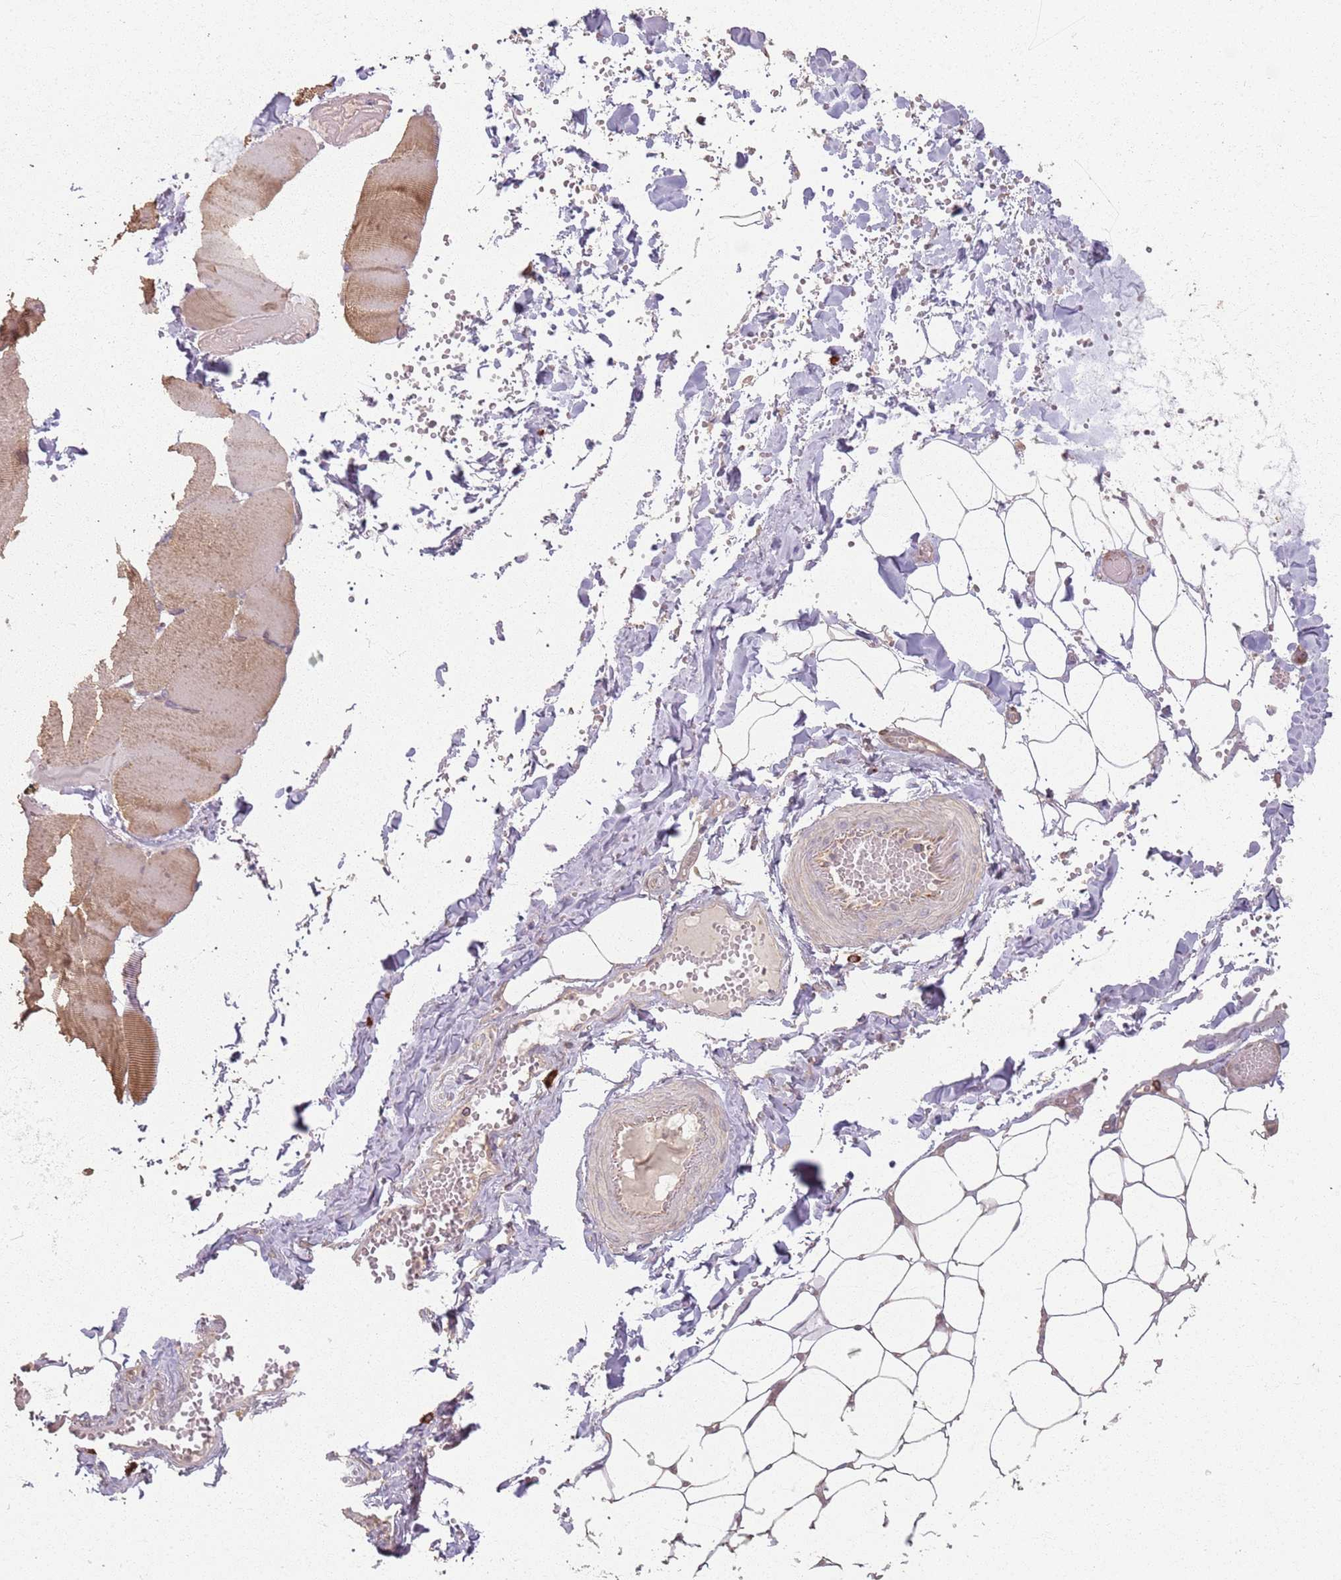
{"staining": {"intensity": "negative", "quantity": "none", "location": "none"}, "tissue": "adipose tissue", "cell_type": "Adipocytes", "image_type": "normal", "snomed": [{"axis": "morphology", "description": "Normal tissue, NOS"}, {"axis": "topography", "description": "Skeletal muscle"}, {"axis": "topography", "description": "Peripheral nerve tissue"}], "caption": "IHC image of normal adipose tissue: adipose tissue stained with DAB (3,3'-diaminobenzidine) exhibits no significant protein staining in adipocytes.", "gene": "CCDC168", "patient": {"sex": "female", "age": 55}}